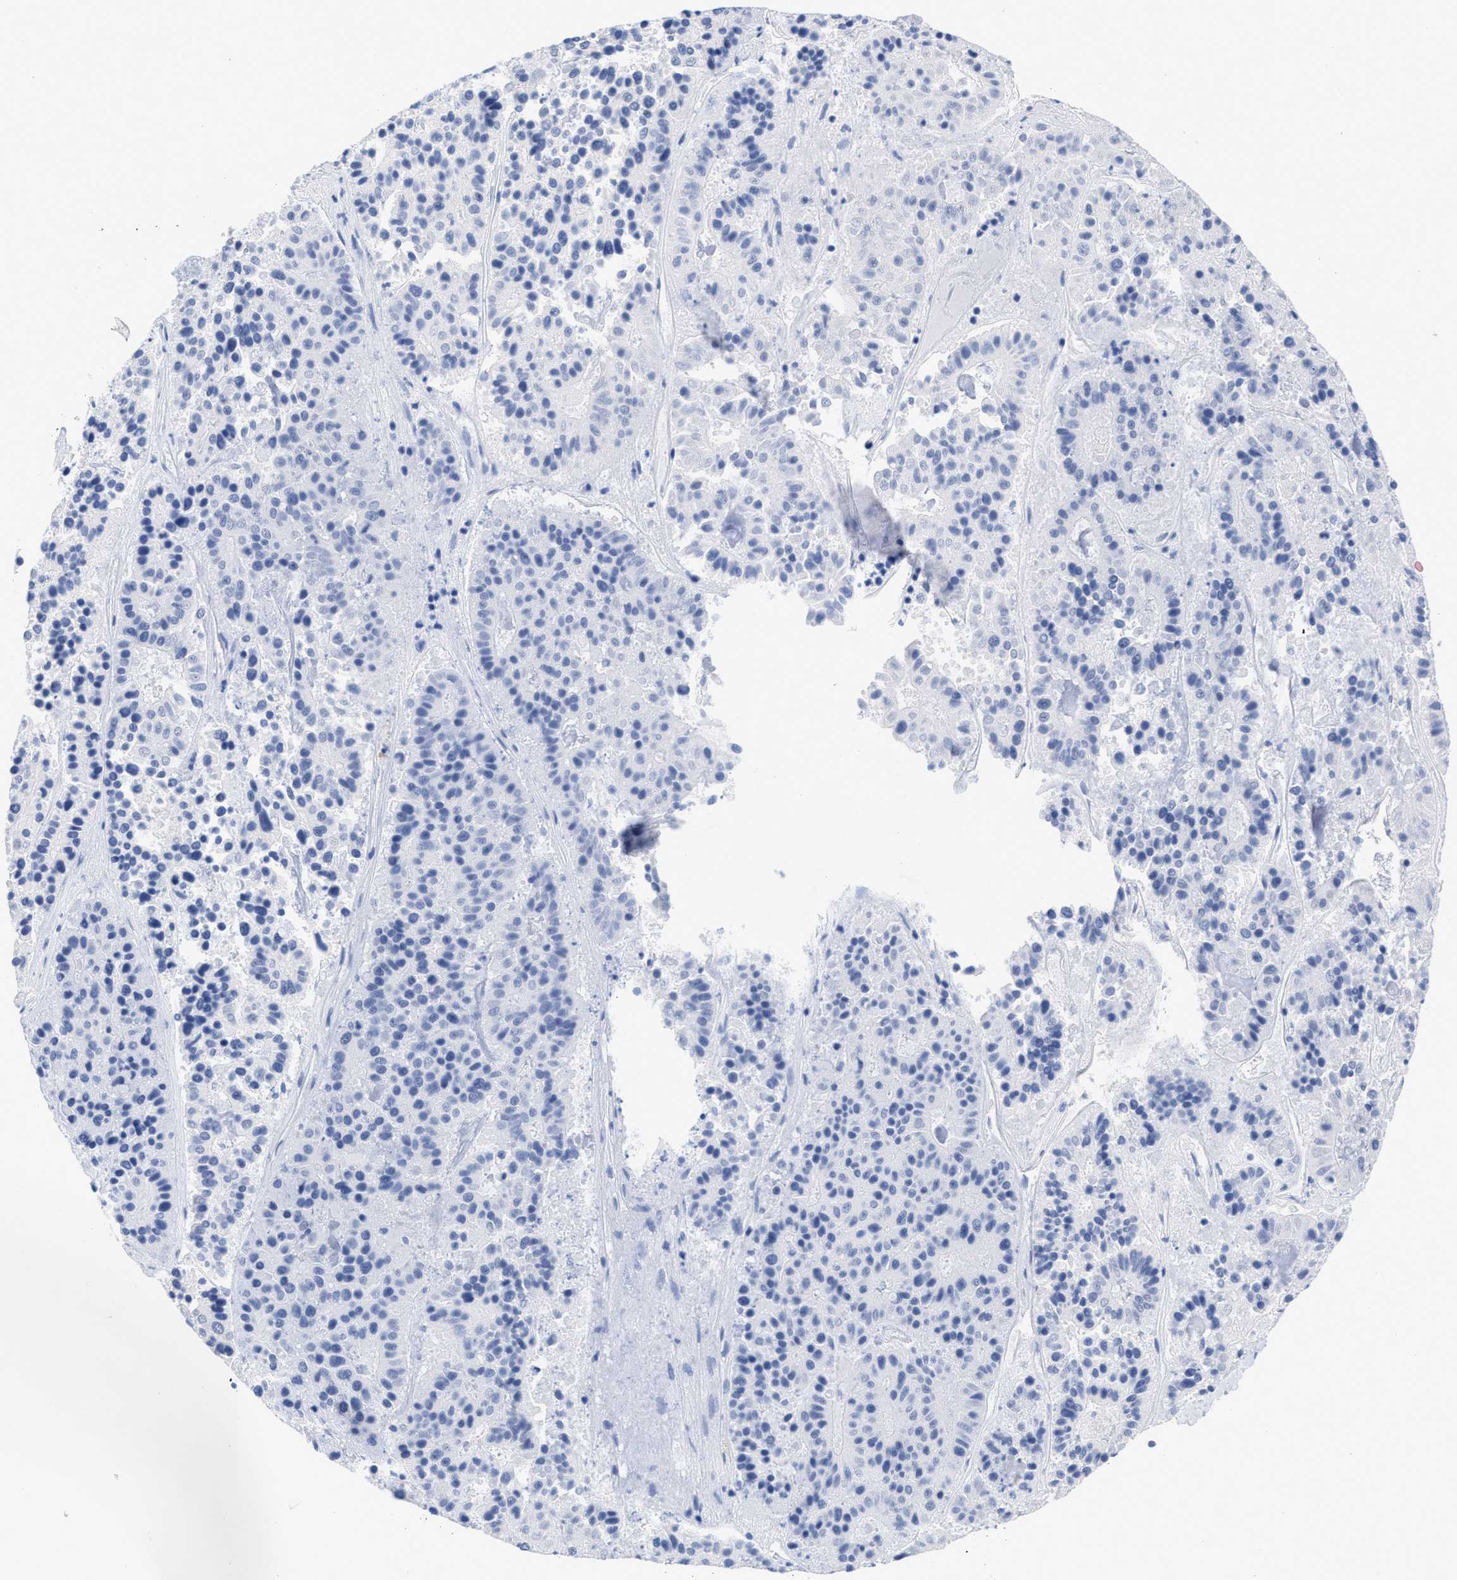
{"staining": {"intensity": "negative", "quantity": "none", "location": "none"}, "tissue": "pancreatic cancer", "cell_type": "Tumor cells", "image_type": "cancer", "snomed": [{"axis": "morphology", "description": "Adenocarcinoma, NOS"}, {"axis": "topography", "description": "Pancreas"}], "caption": "This image is of pancreatic adenocarcinoma stained with immunohistochemistry to label a protein in brown with the nuclei are counter-stained blue. There is no staining in tumor cells.", "gene": "DUSP26", "patient": {"sex": "male", "age": 50}}